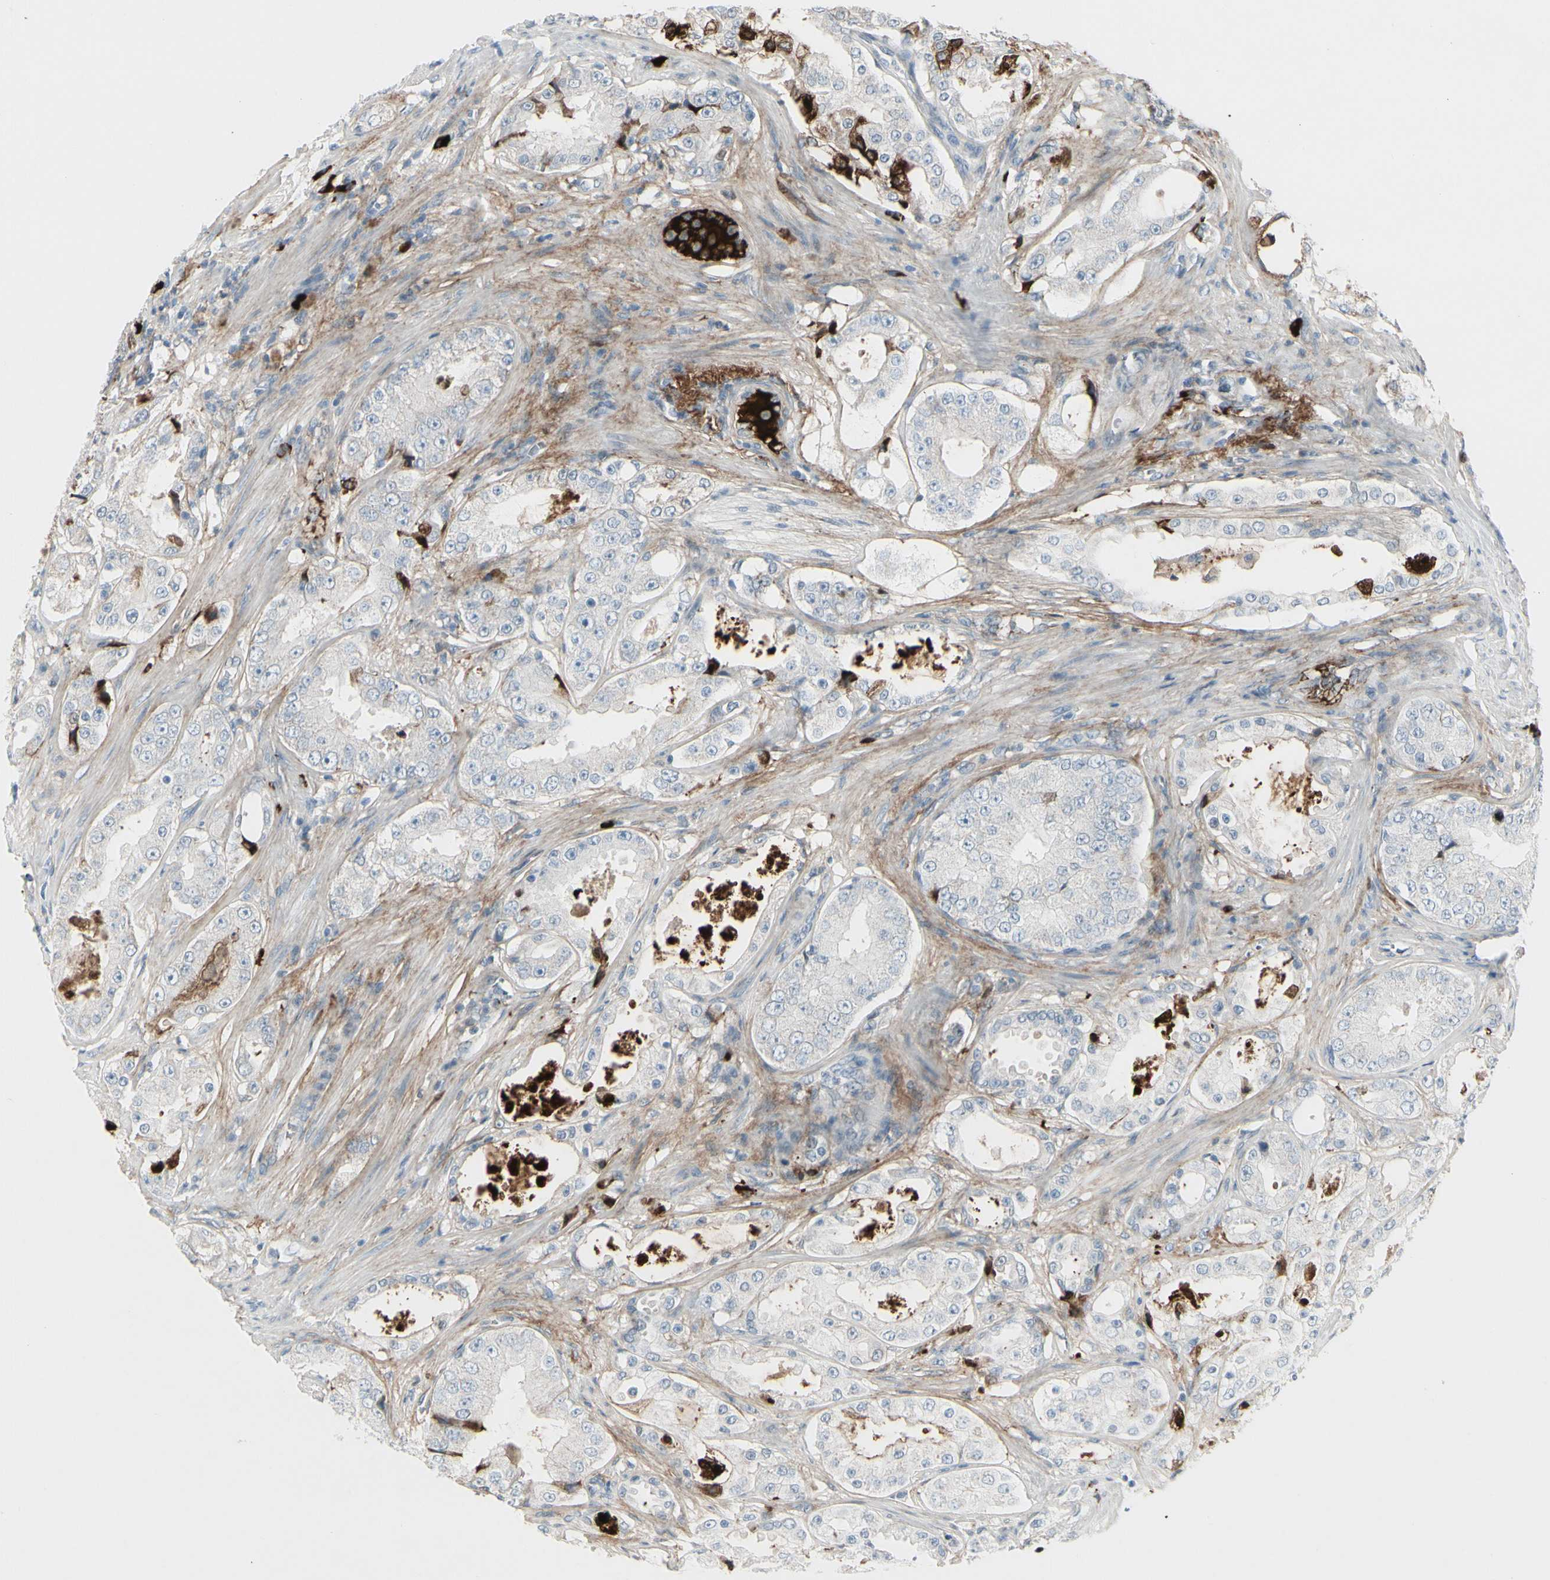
{"staining": {"intensity": "negative", "quantity": "none", "location": "none"}, "tissue": "prostate cancer", "cell_type": "Tumor cells", "image_type": "cancer", "snomed": [{"axis": "morphology", "description": "Adenocarcinoma, High grade"}, {"axis": "topography", "description": "Prostate"}], "caption": "Immunohistochemistry histopathology image of neoplastic tissue: prostate cancer (adenocarcinoma (high-grade)) stained with DAB shows no significant protein staining in tumor cells.", "gene": "IGHG1", "patient": {"sex": "male", "age": 73}}